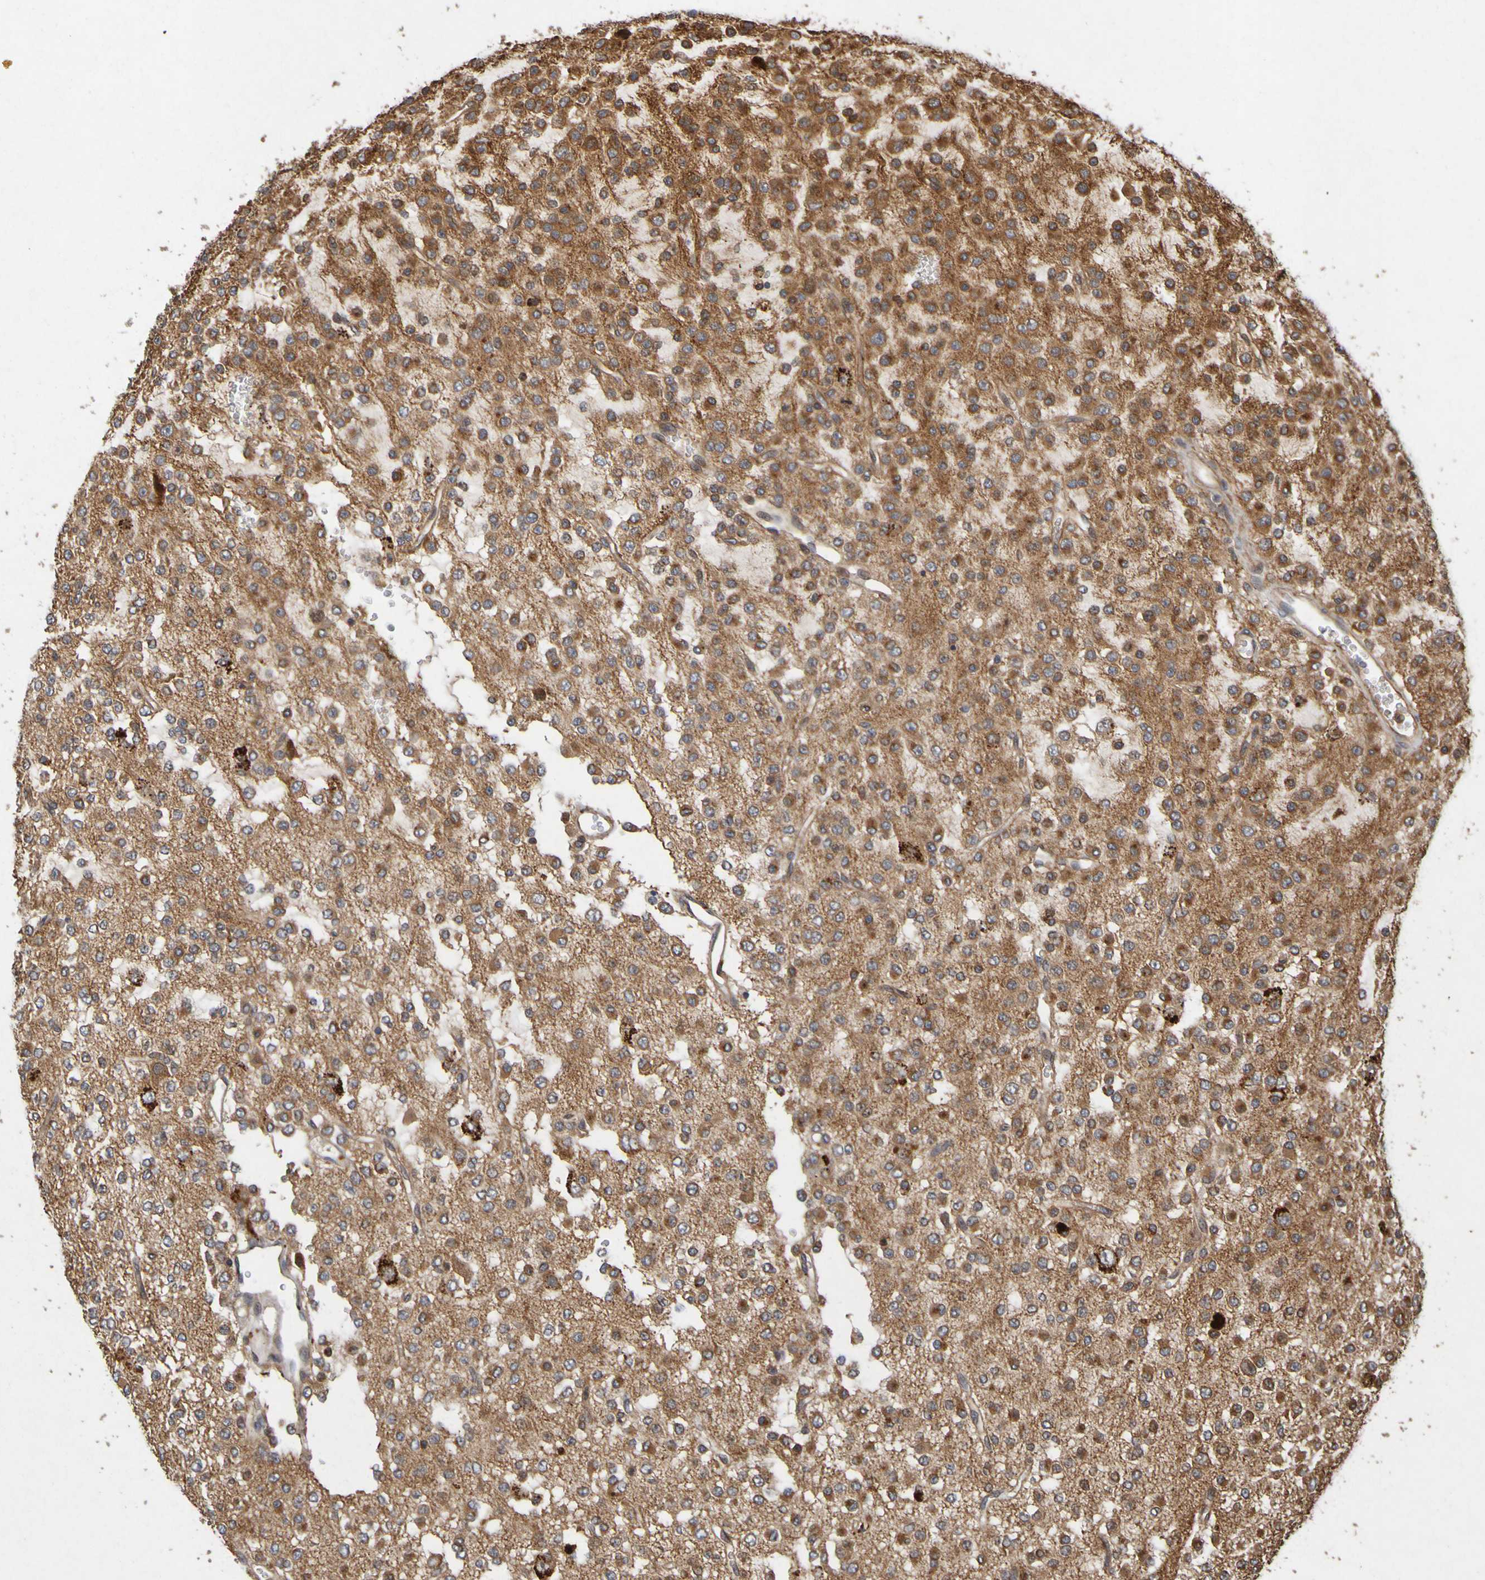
{"staining": {"intensity": "strong", "quantity": "25%-75%", "location": "cytoplasmic/membranous"}, "tissue": "glioma", "cell_type": "Tumor cells", "image_type": "cancer", "snomed": [{"axis": "morphology", "description": "Glioma, malignant, Low grade"}, {"axis": "topography", "description": "Brain"}], "caption": "Human glioma stained with a brown dye reveals strong cytoplasmic/membranous positive expression in about 25%-75% of tumor cells.", "gene": "OCRL", "patient": {"sex": "male", "age": 38}}